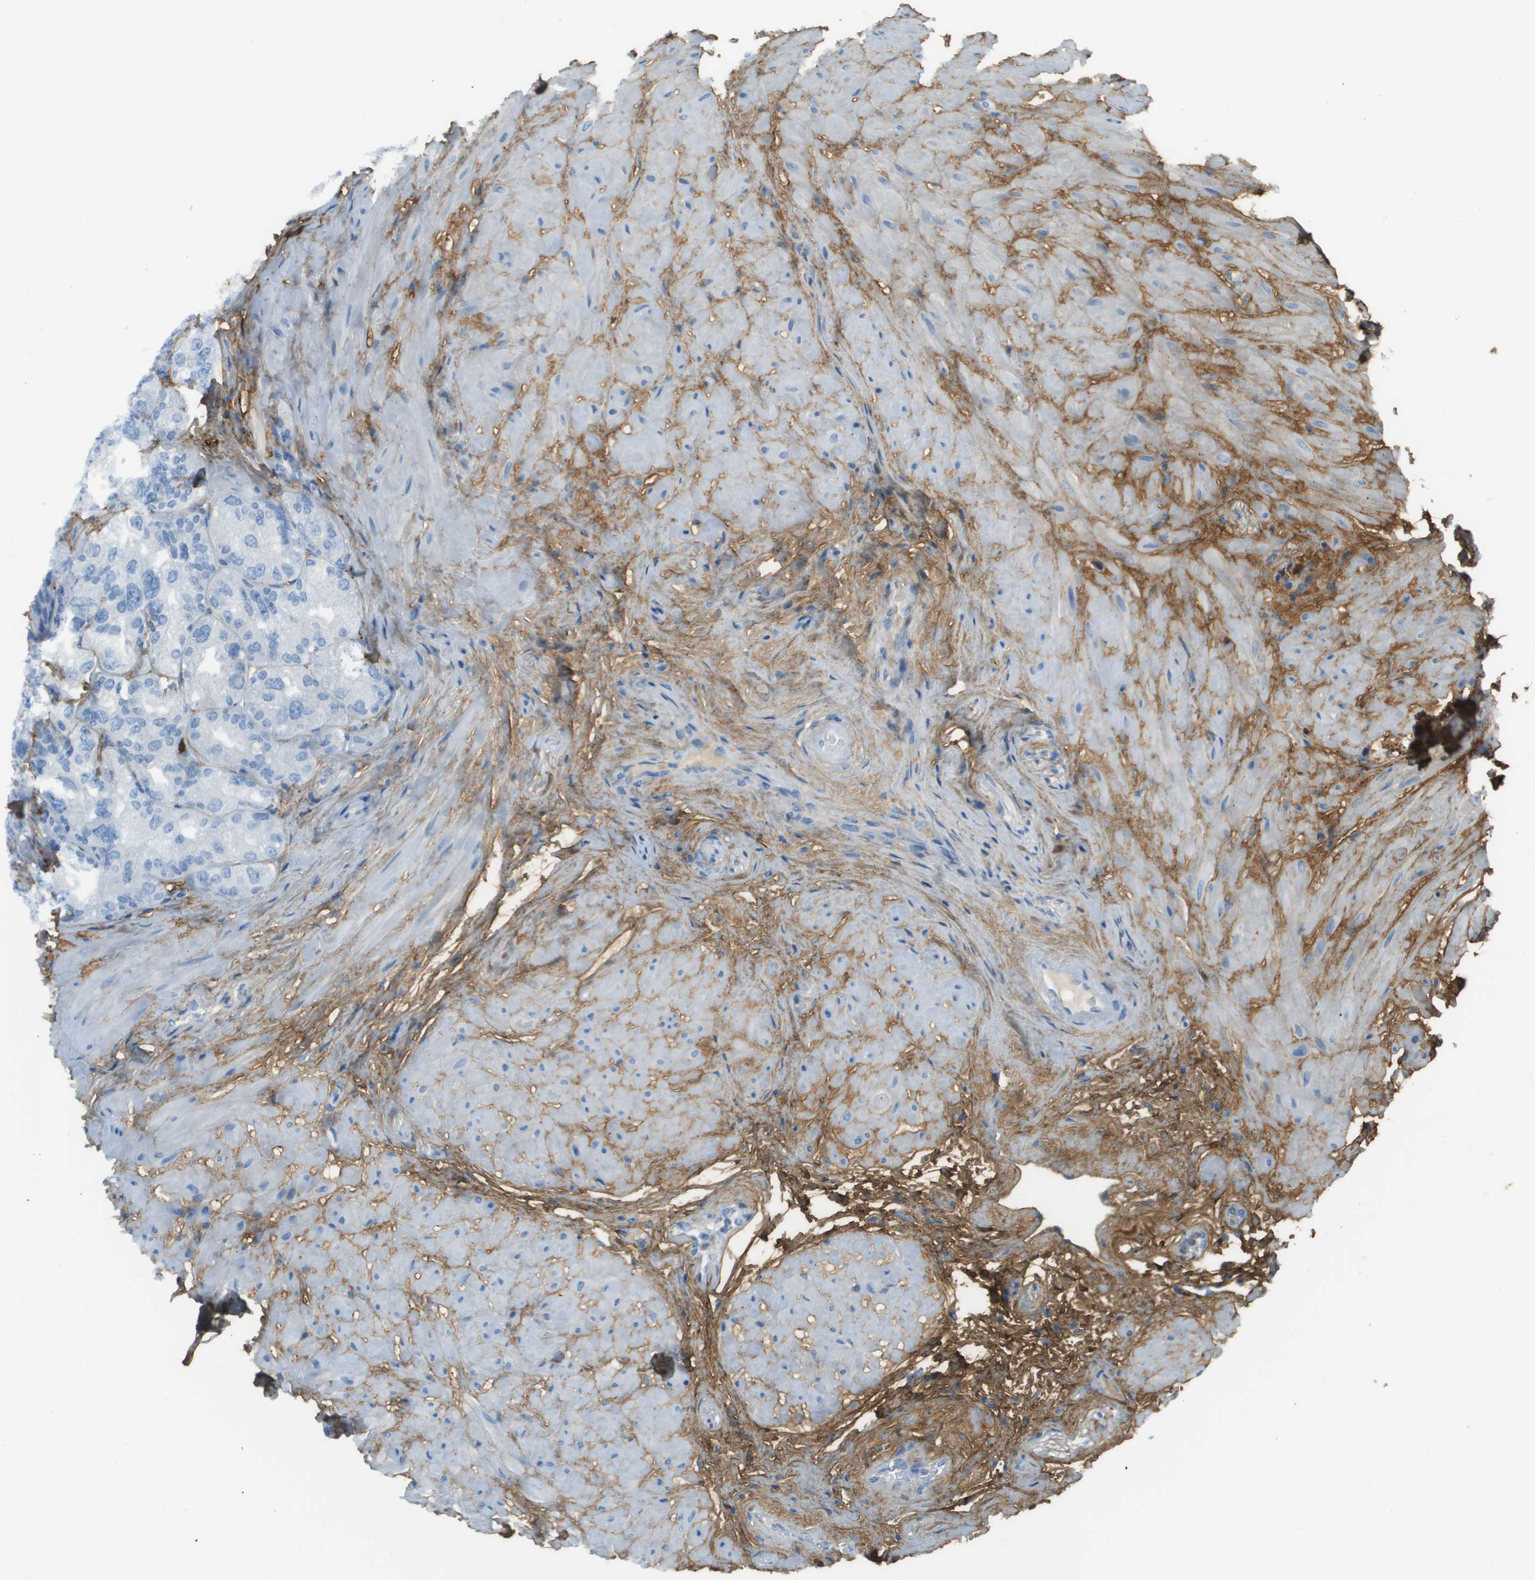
{"staining": {"intensity": "negative", "quantity": "none", "location": "none"}, "tissue": "seminal vesicle", "cell_type": "Glandular cells", "image_type": "normal", "snomed": [{"axis": "morphology", "description": "Normal tissue, NOS"}, {"axis": "topography", "description": "Seminal veicle"}], "caption": "An immunohistochemistry image of benign seminal vesicle is shown. There is no staining in glandular cells of seminal vesicle.", "gene": "DCN", "patient": {"sex": "male", "age": 68}}